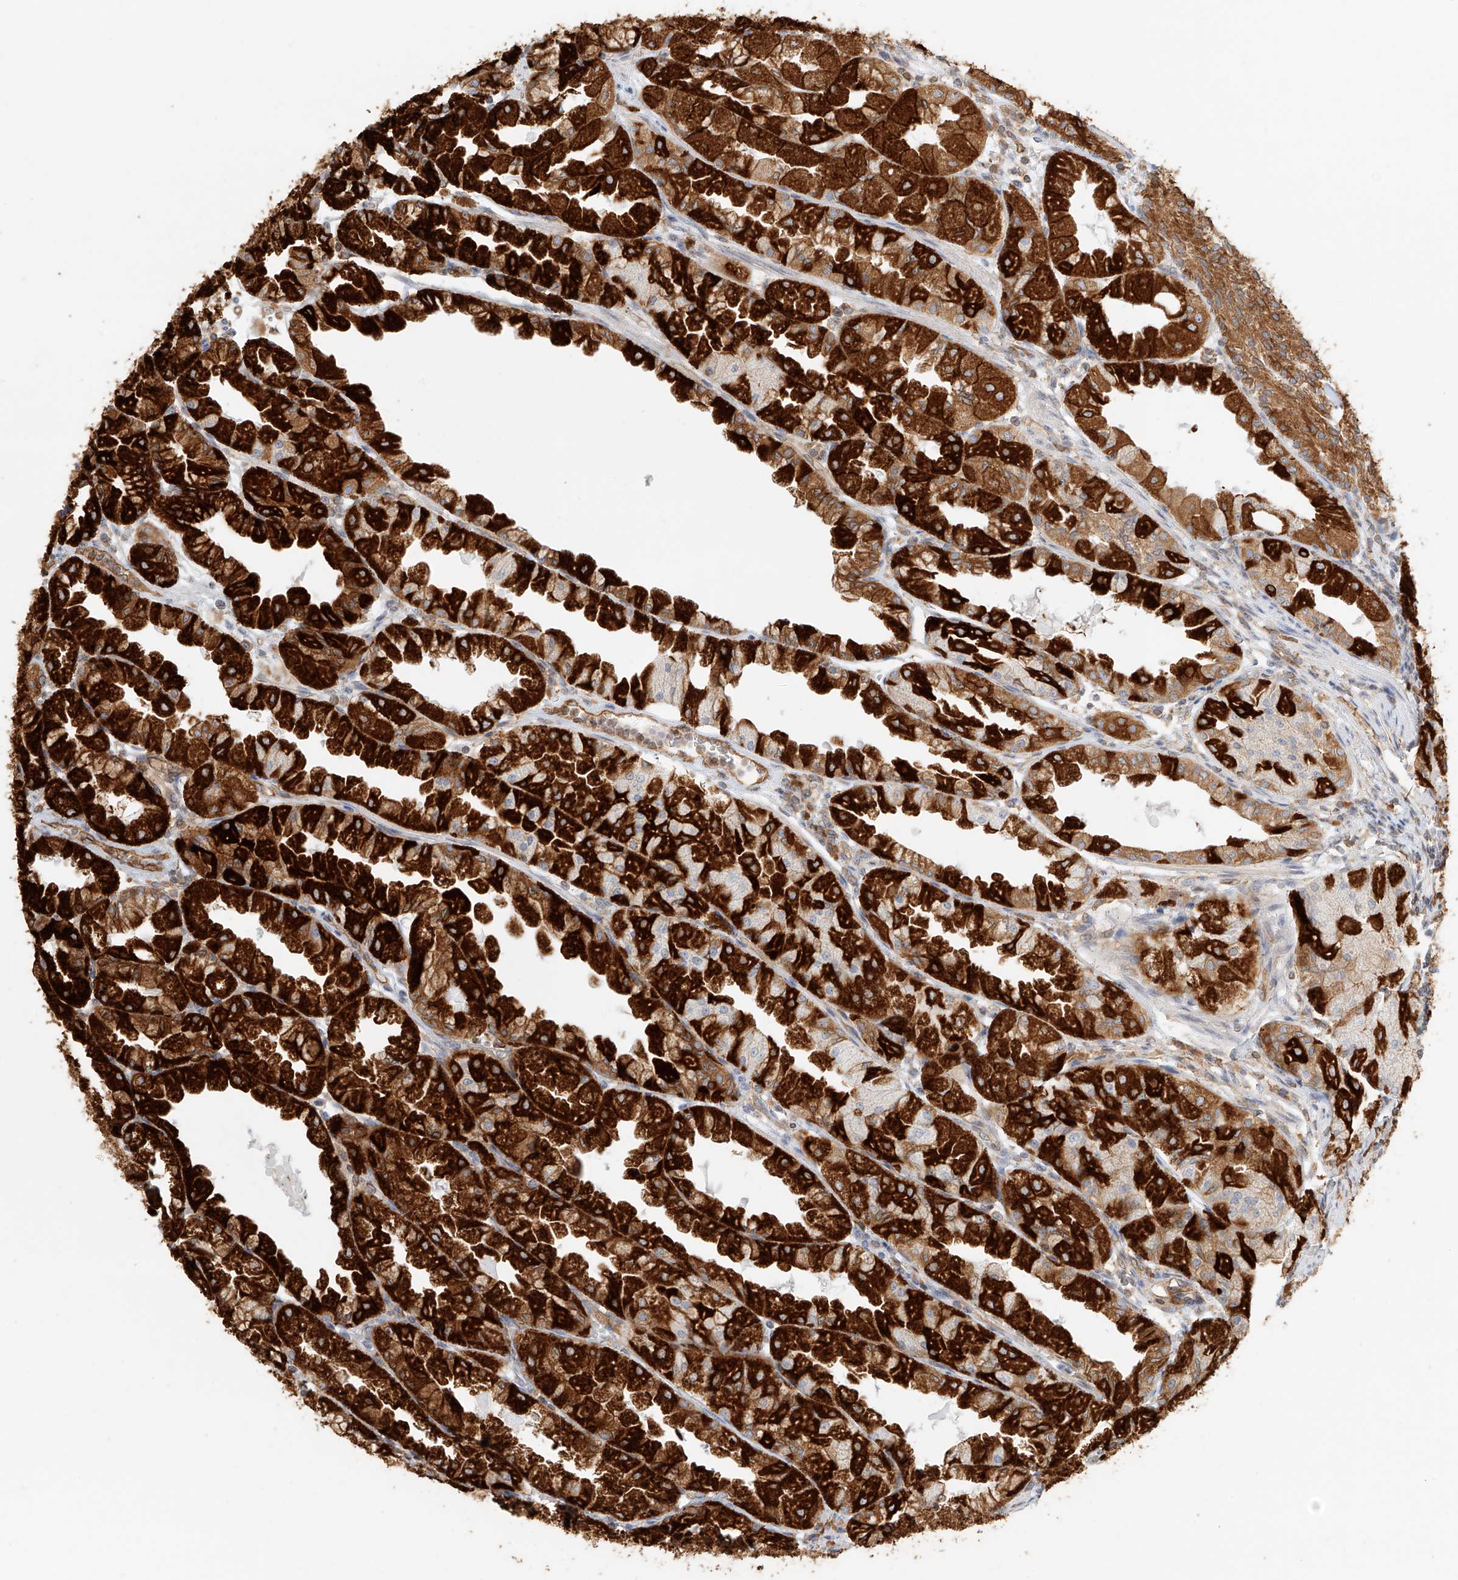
{"staining": {"intensity": "strong", "quantity": ">75%", "location": "cytoplasmic/membranous"}, "tissue": "stomach", "cell_type": "Glandular cells", "image_type": "normal", "snomed": [{"axis": "morphology", "description": "Normal tissue, NOS"}, {"axis": "topography", "description": "Stomach, upper"}], "caption": "DAB immunohistochemical staining of unremarkable stomach reveals strong cytoplasmic/membranous protein staining in about >75% of glandular cells. Ihc stains the protein in brown and the nuclei are stained blue.", "gene": "DHRS7", "patient": {"sex": "male", "age": 47}}